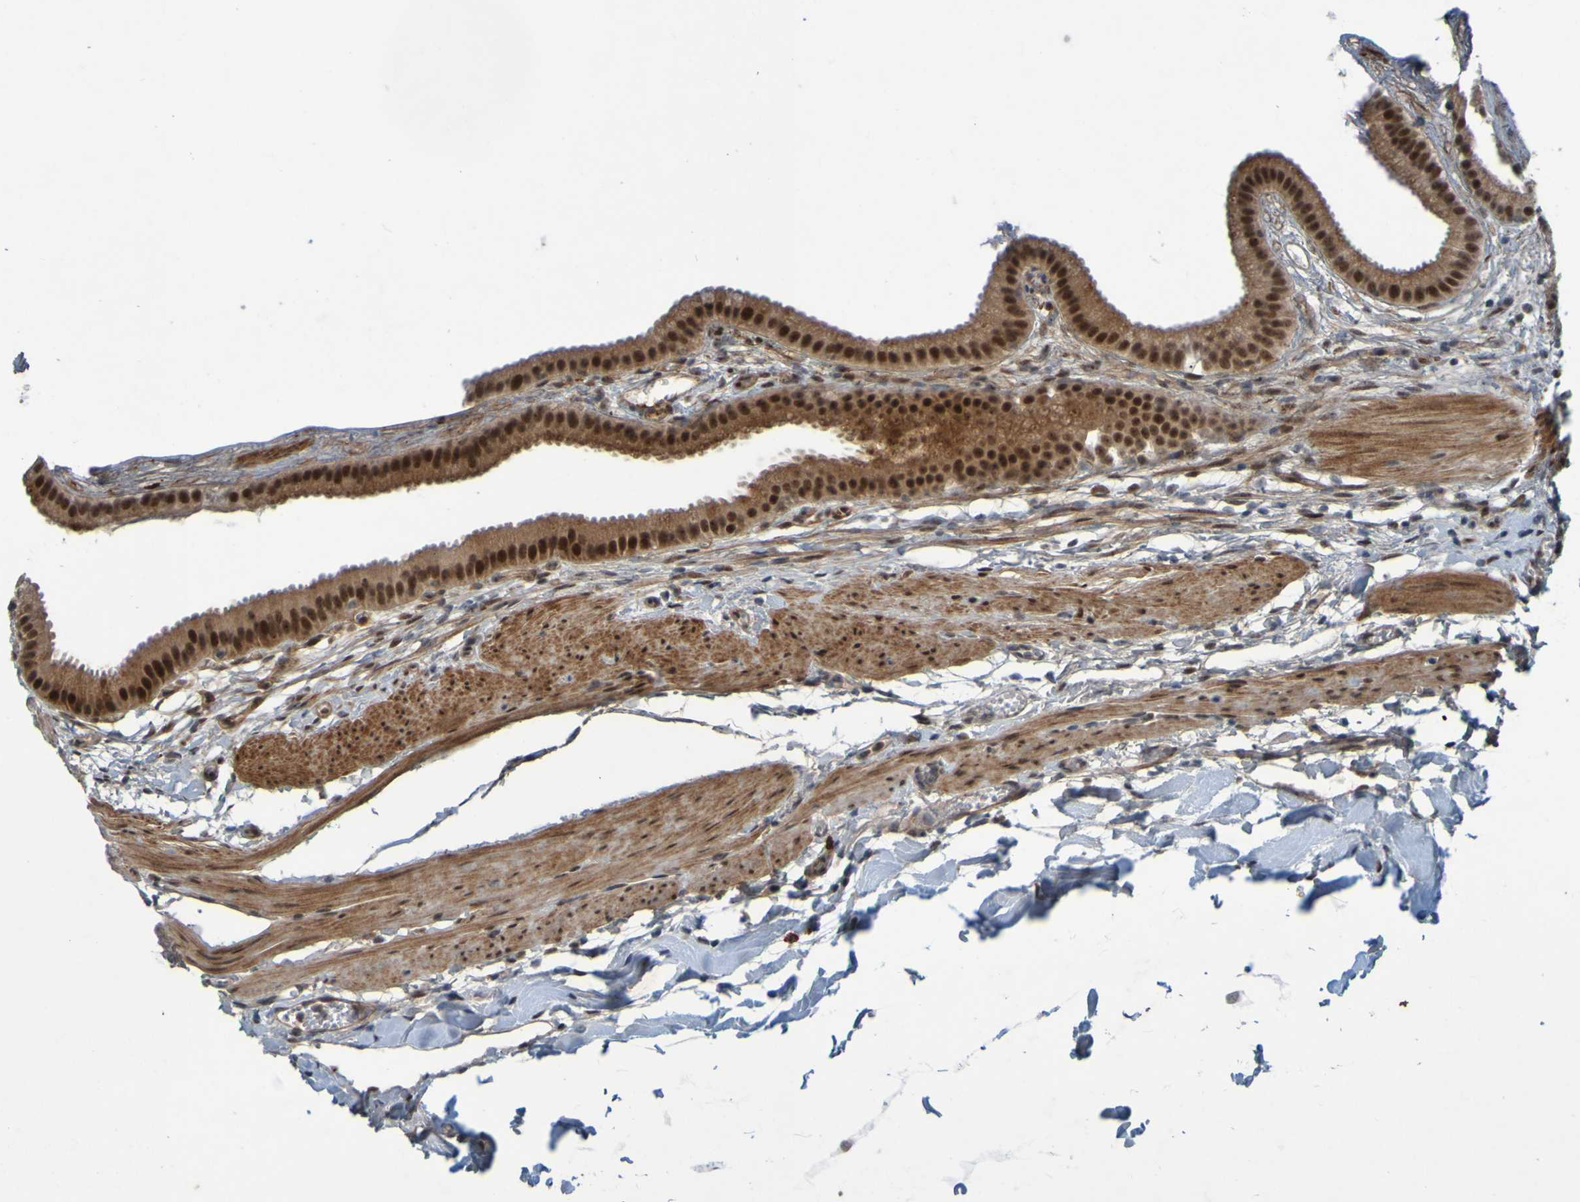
{"staining": {"intensity": "moderate", "quantity": ">75%", "location": "cytoplasmic/membranous,nuclear"}, "tissue": "gallbladder", "cell_type": "Glandular cells", "image_type": "normal", "snomed": [{"axis": "morphology", "description": "Normal tissue, NOS"}, {"axis": "topography", "description": "Gallbladder"}], "caption": "Gallbladder stained with DAB (3,3'-diaminobenzidine) immunohistochemistry reveals medium levels of moderate cytoplasmic/membranous,nuclear staining in approximately >75% of glandular cells.", "gene": "MCPH1", "patient": {"sex": "female", "age": 64}}